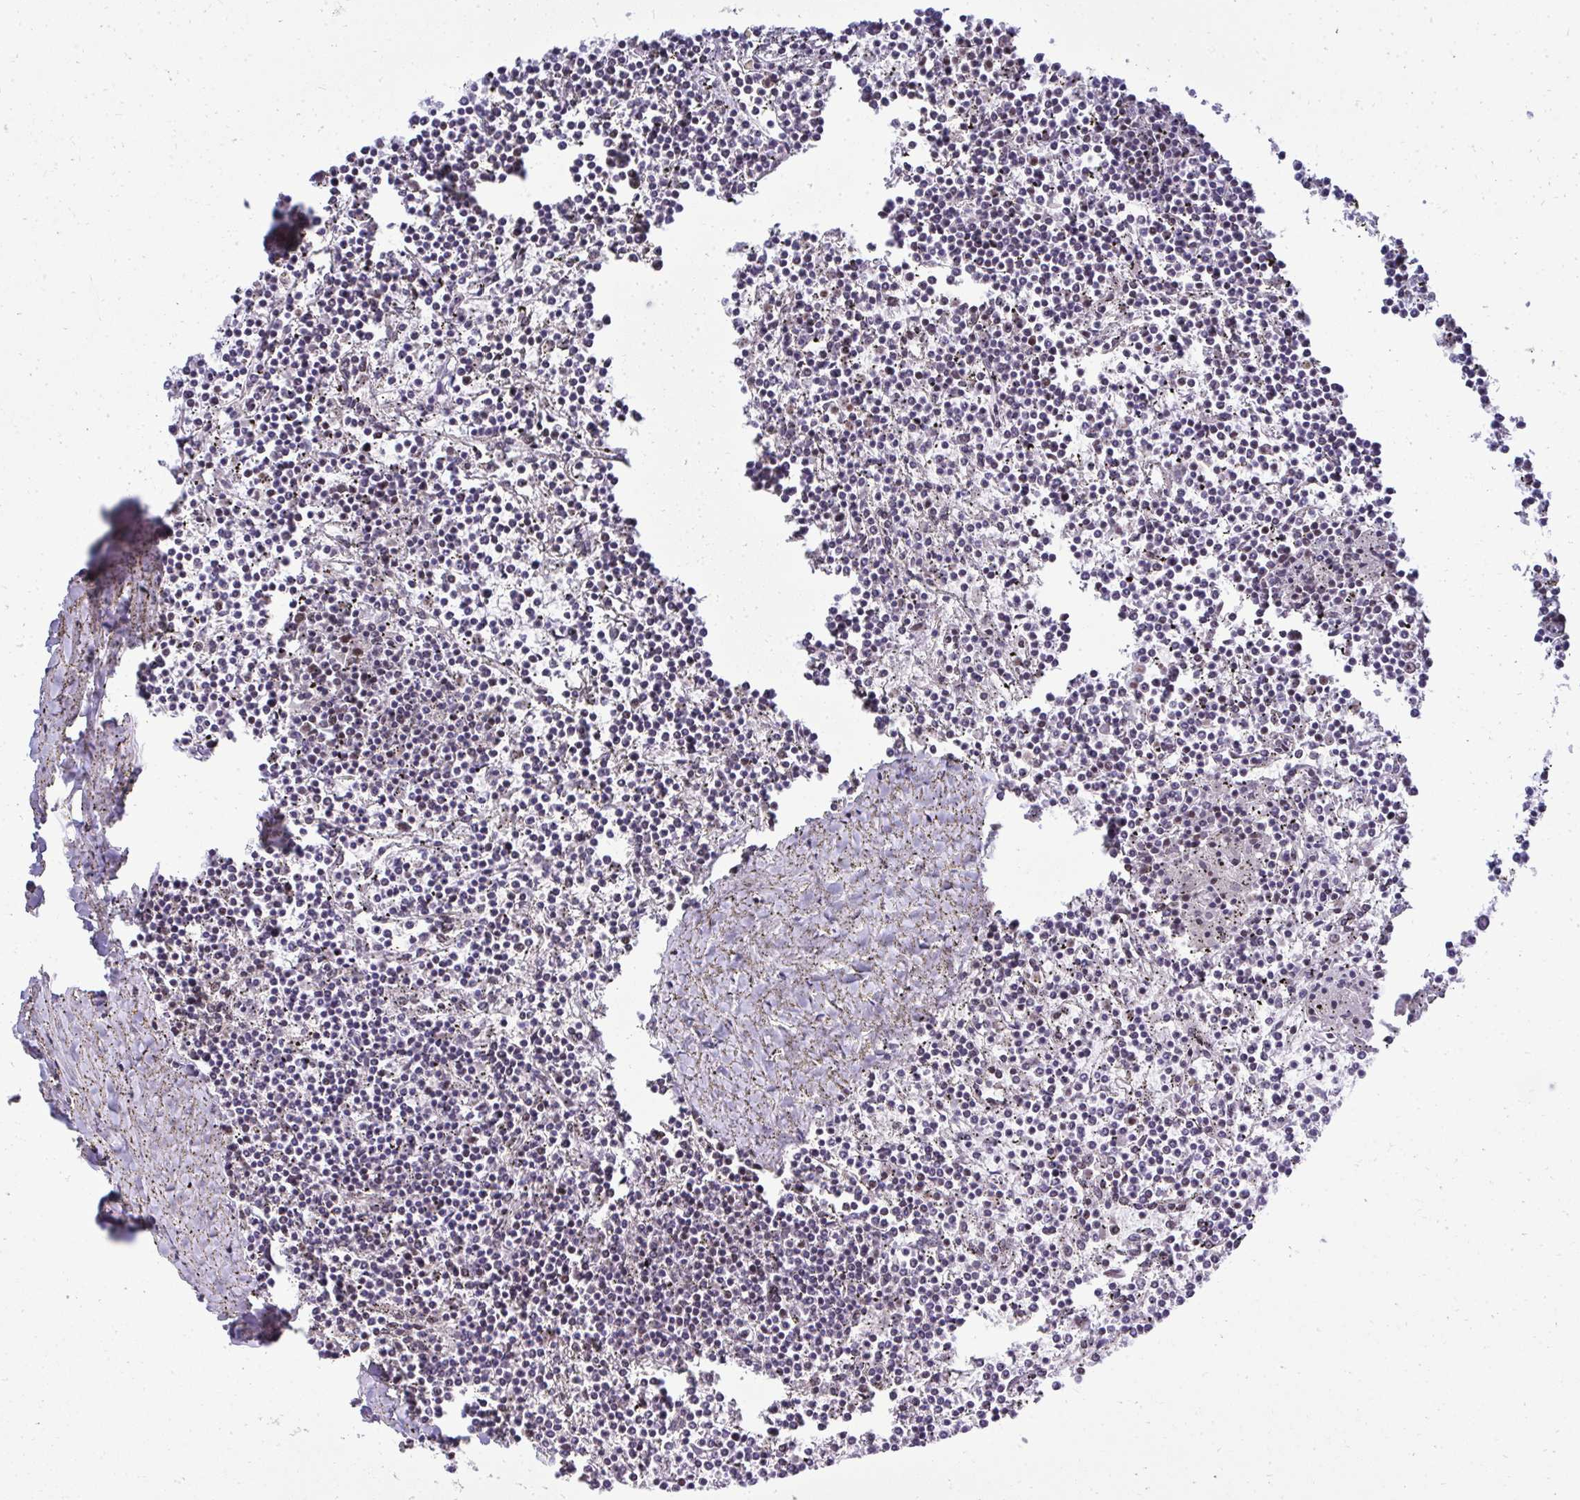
{"staining": {"intensity": "moderate", "quantity": "<25%", "location": "nuclear"}, "tissue": "lymphoma", "cell_type": "Tumor cells", "image_type": "cancer", "snomed": [{"axis": "morphology", "description": "Malignant lymphoma, non-Hodgkin's type, Low grade"}, {"axis": "topography", "description": "Spleen"}], "caption": "IHC of human low-grade malignant lymphoma, non-Hodgkin's type demonstrates low levels of moderate nuclear positivity in about <25% of tumor cells.", "gene": "SIRT7", "patient": {"sex": "female", "age": 19}}